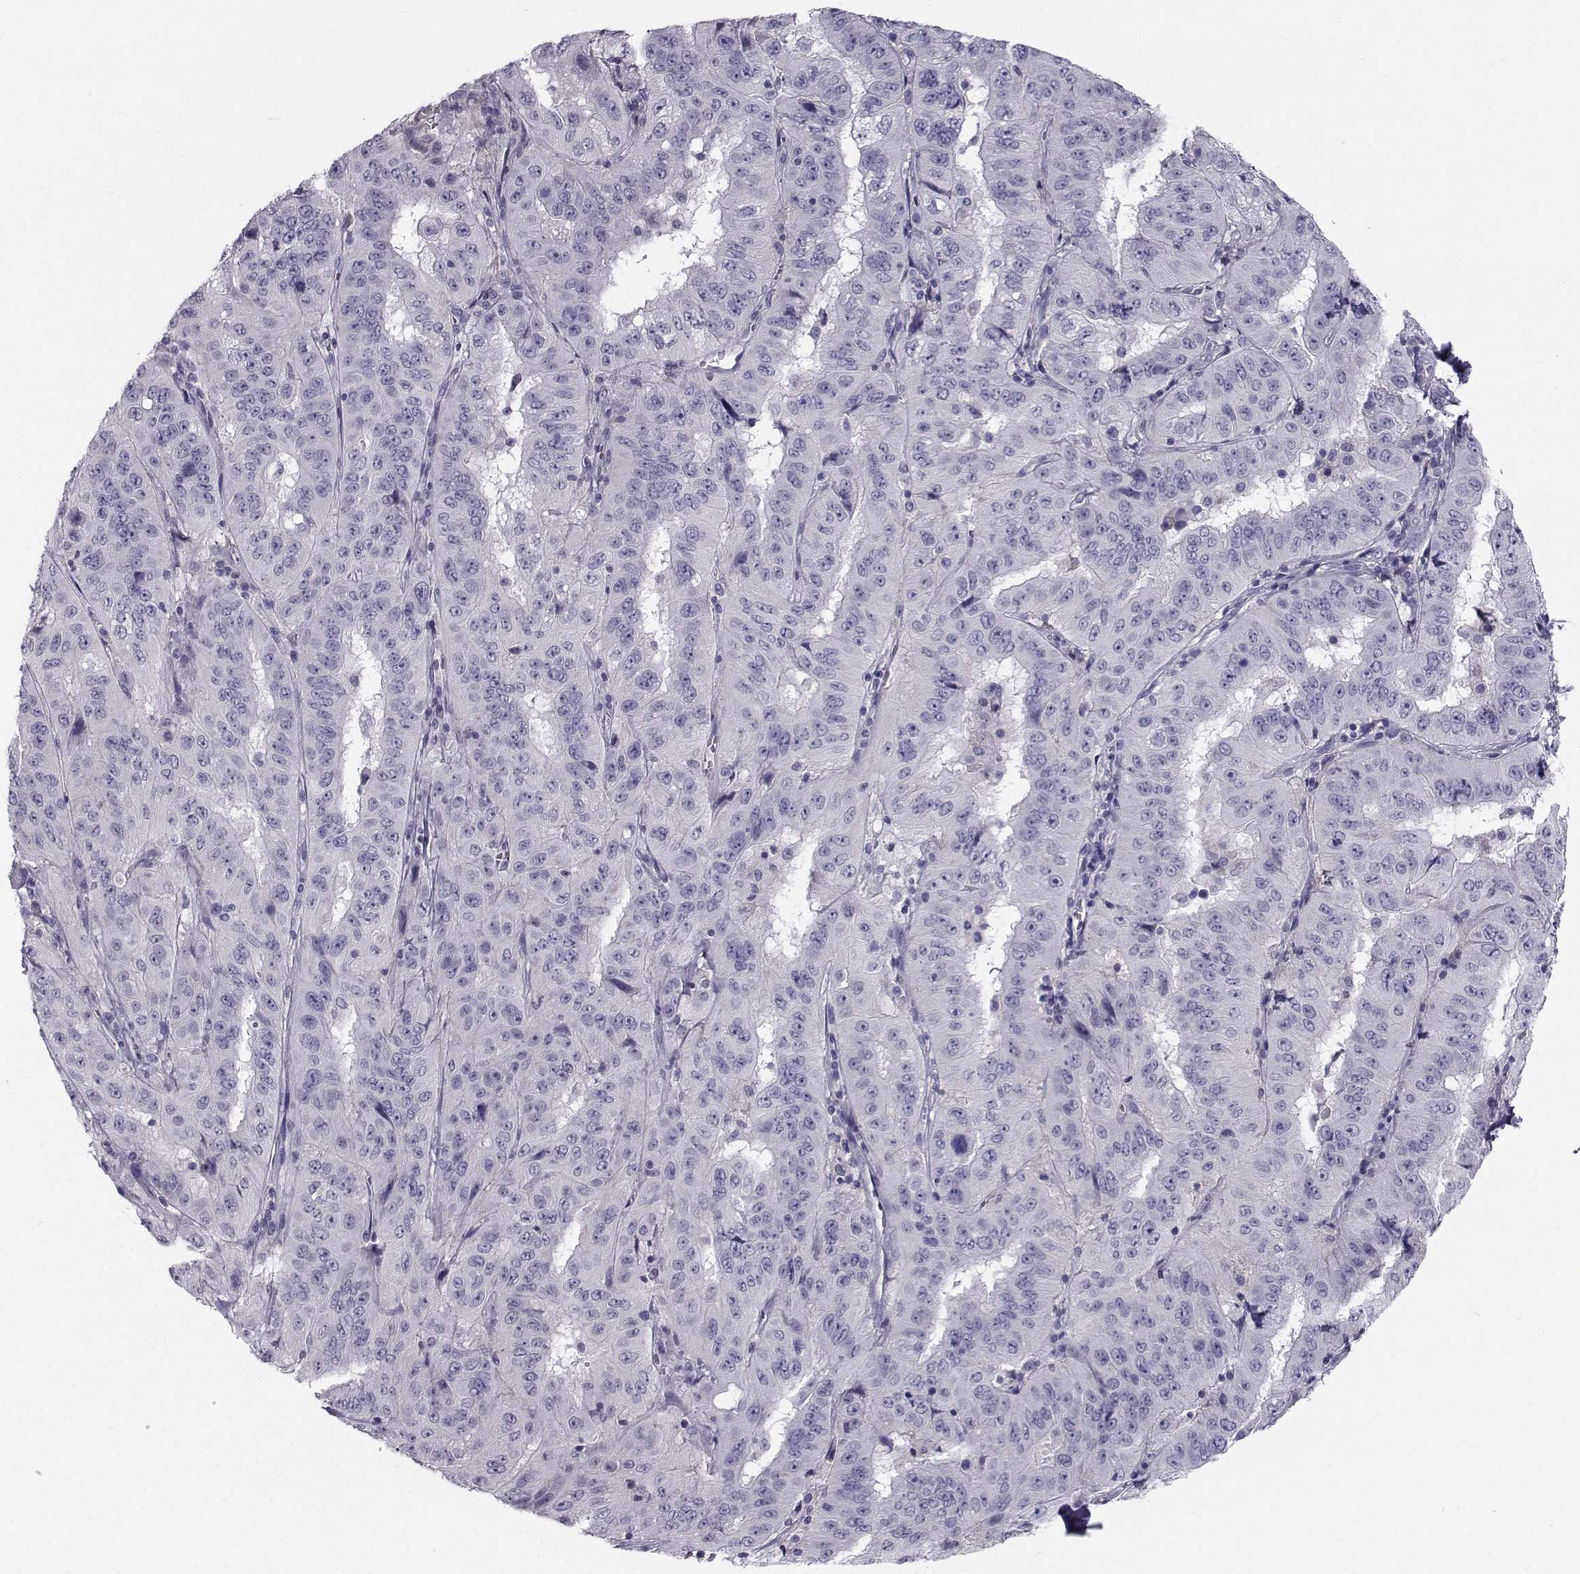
{"staining": {"intensity": "negative", "quantity": "none", "location": "none"}, "tissue": "pancreatic cancer", "cell_type": "Tumor cells", "image_type": "cancer", "snomed": [{"axis": "morphology", "description": "Adenocarcinoma, NOS"}, {"axis": "topography", "description": "Pancreas"}], "caption": "Pancreatic cancer (adenocarcinoma) was stained to show a protein in brown. There is no significant positivity in tumor cells.", "gene": "SPDYE4", "patient": {"sex": "male", "age": 63}}